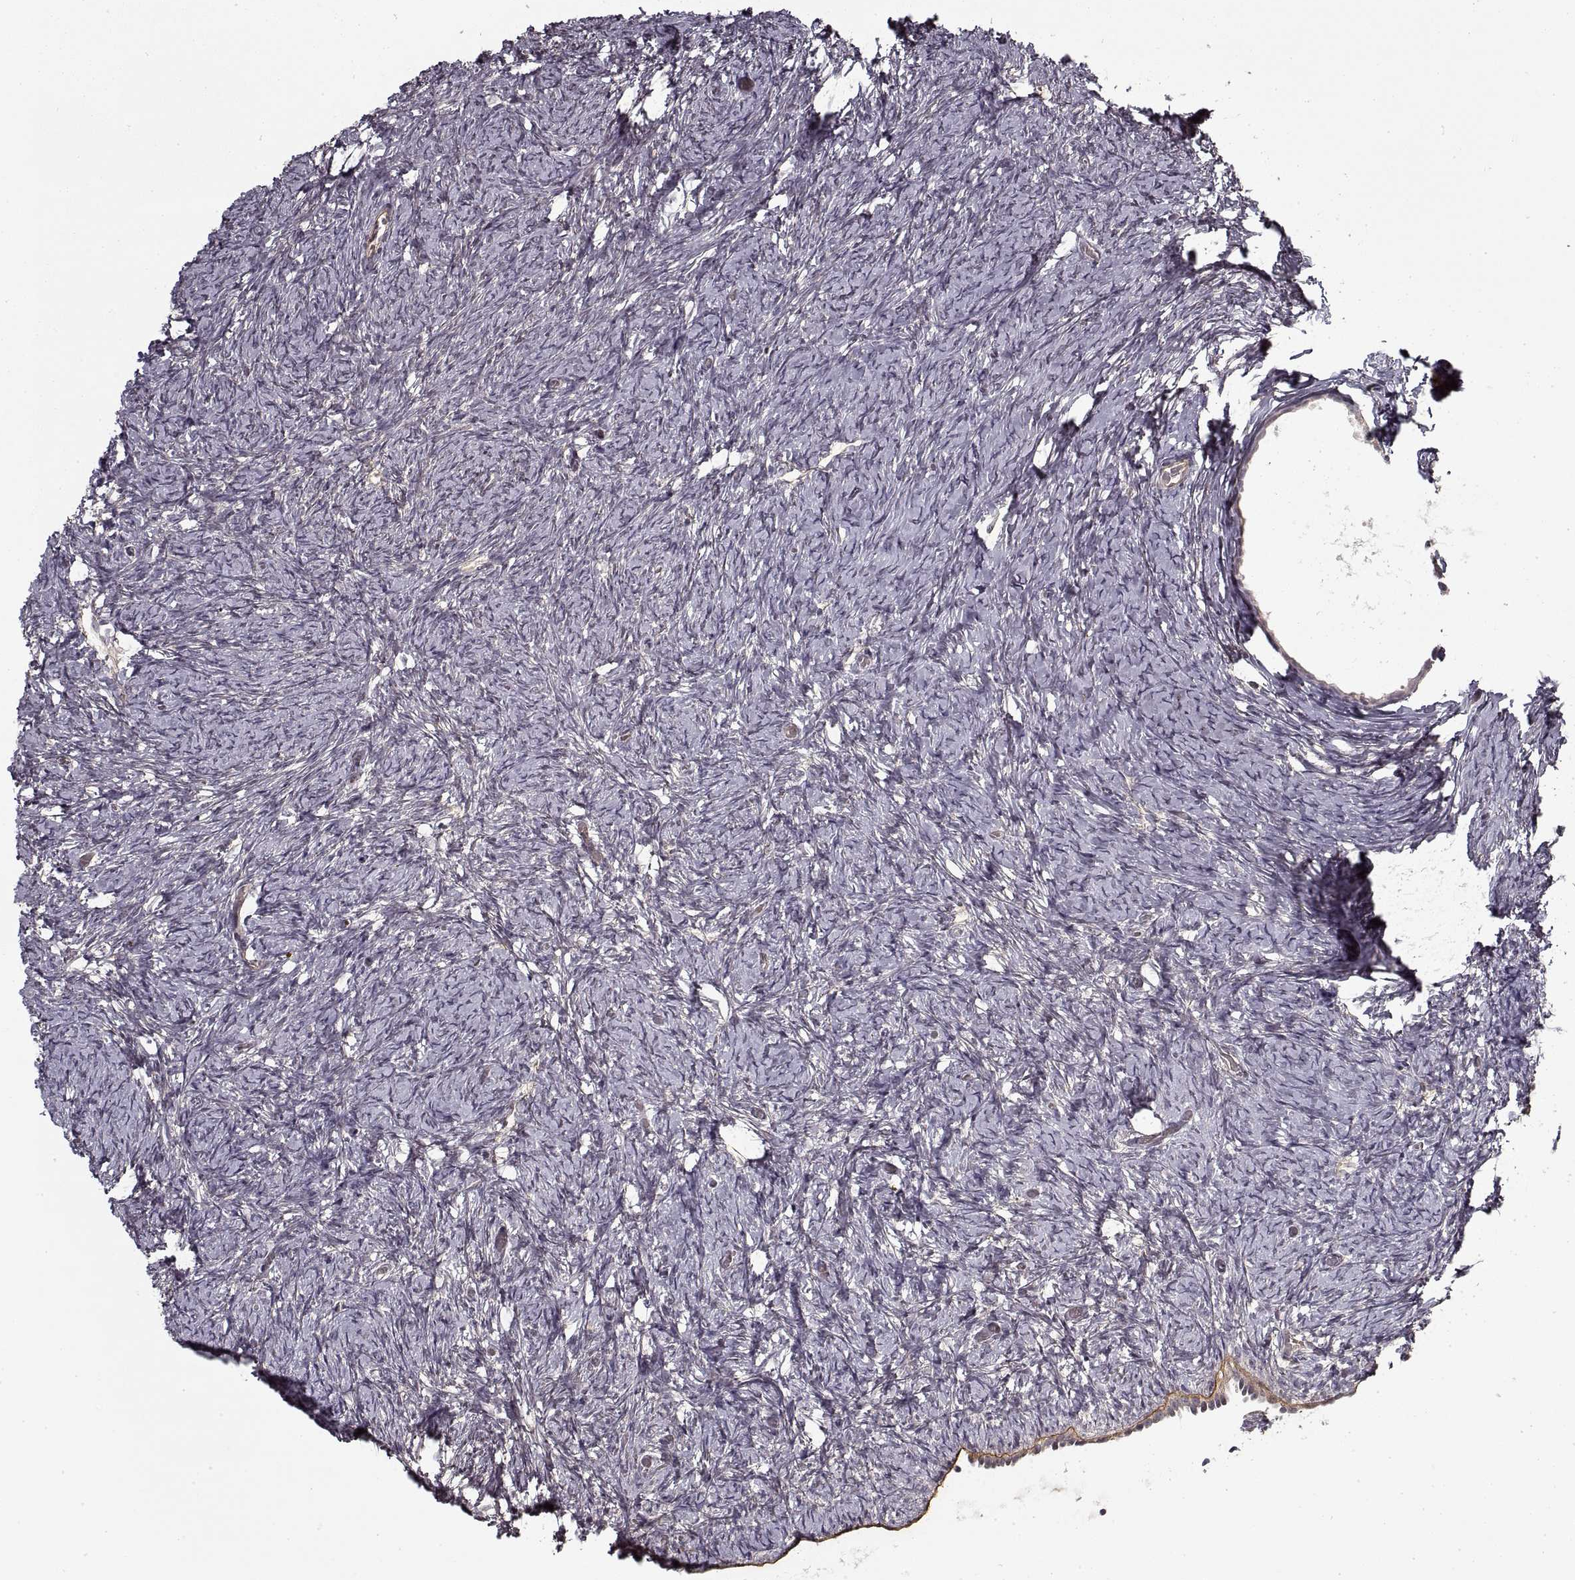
{"staining": {"intensity": "negative", "quantity": "none", "location": "none"}, "tissue": "ovary", "cell_type": "Follicle cells", "image_type": "normal", "snomed": [{"axis": "morphology", "description": "Normal tissue, NOS"}, {"axis": "topography", "description": "Ovary"}], "caption": "This image is of normal ovary stained with IHC to label a protein in brown with the nuclei are counter-stained blue. There is no expression in follicle cells.", "gene": "LAMB2", "patient": {"sex": "female", "age": 39}}